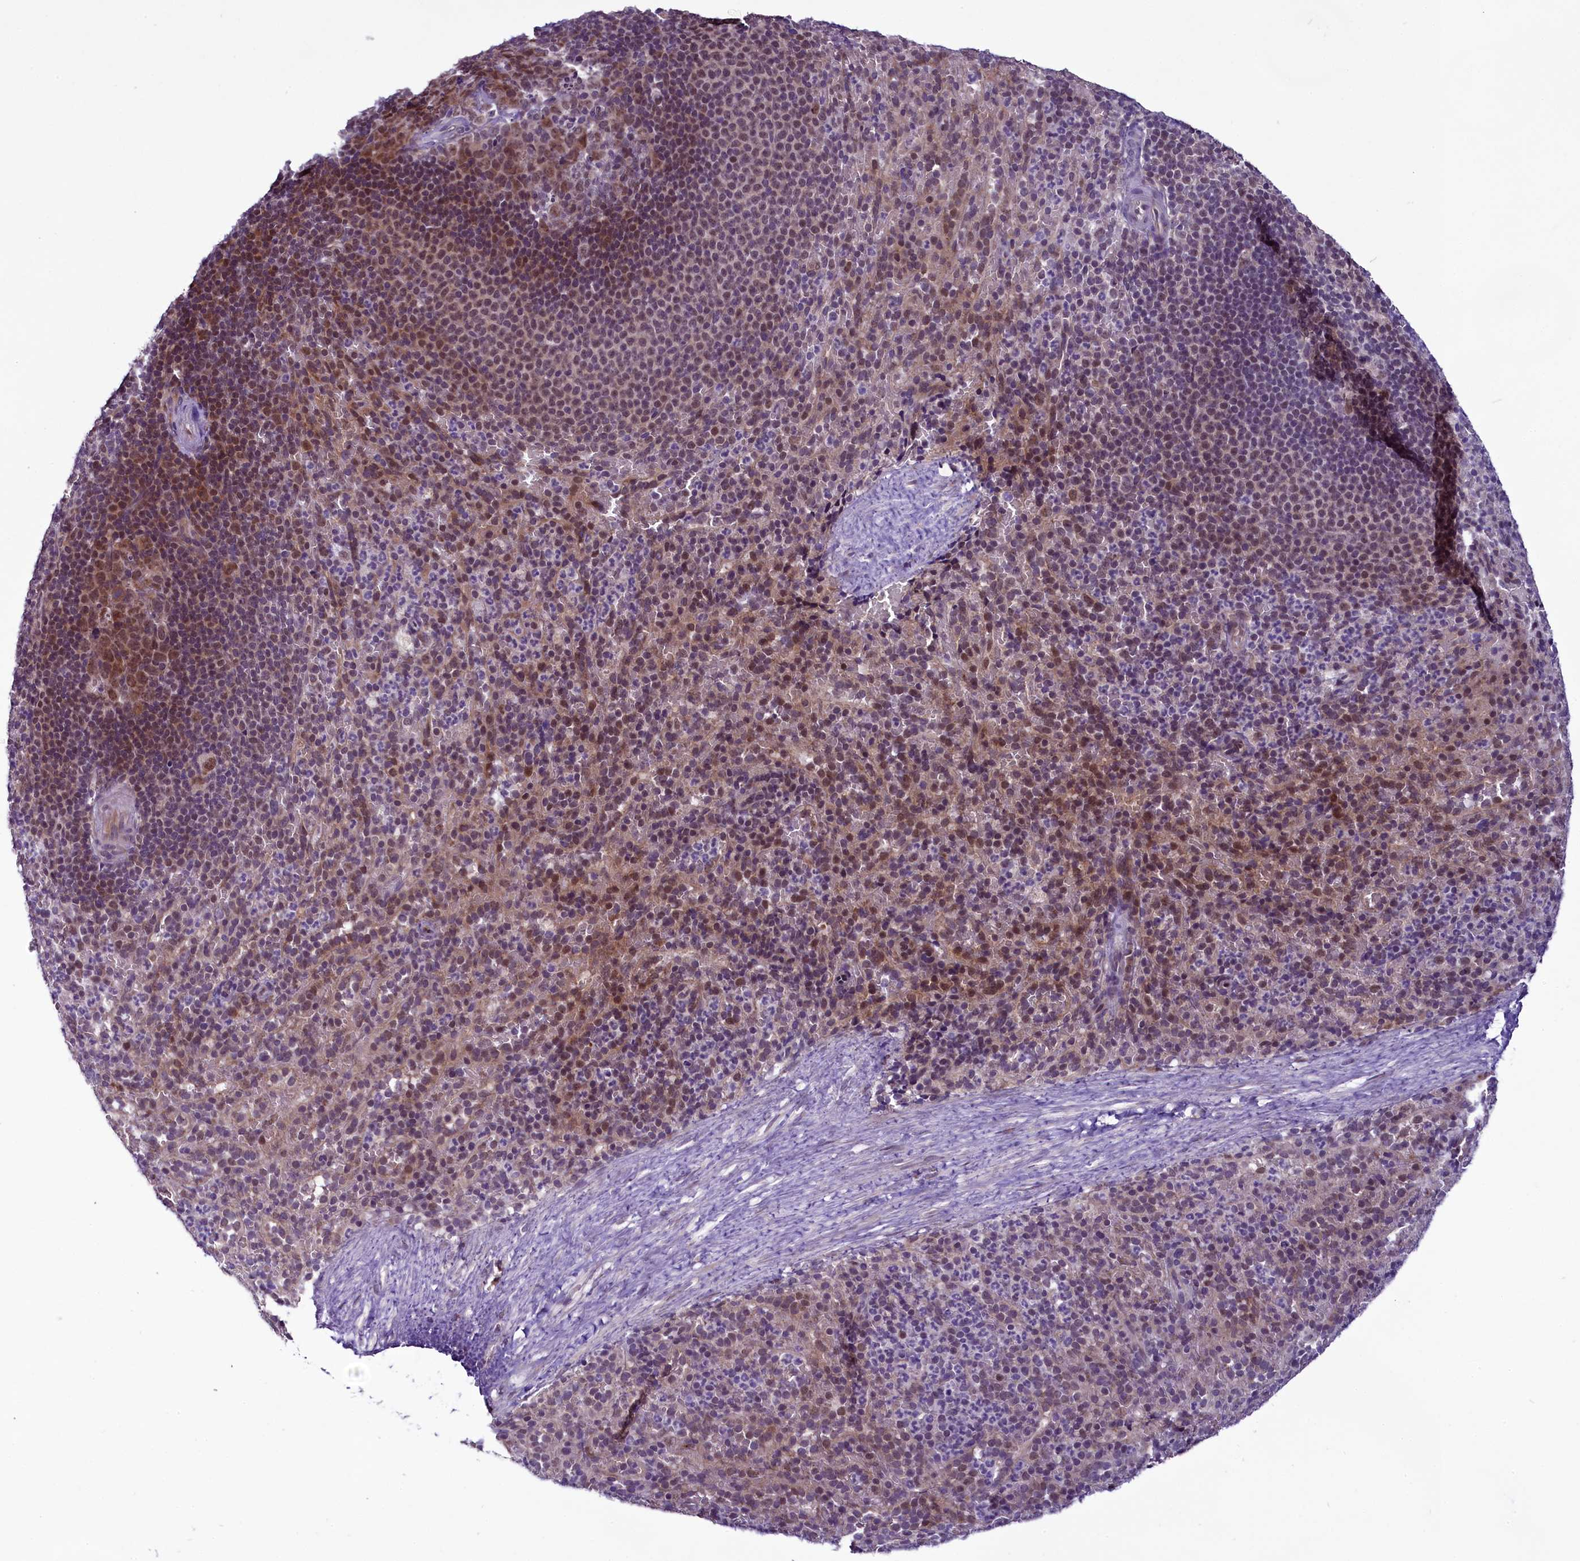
{"staining": {"intensity": "moderate", "quantity": "25%-75%", "location": "cytoplasmic/membranous,nuclear"}, "tissue": "spleen", "cell_type": "Cells in red pulp", "image_type": "normal", "snomed": [{"axis": "morphology", "description": "Normal tissue, NOS"}, {"axis": "topography", "description": "Spleen"}], "caption": "Immunohistochemistry (DAB) staining of normal human spleen shows moderate cytoplasmic/membranous,nuclear protein positivity in approximately 25%-75% of cells in red pulp.", "gene": "RPUSD2", "patient": {"sex": "female", "age": 21}}